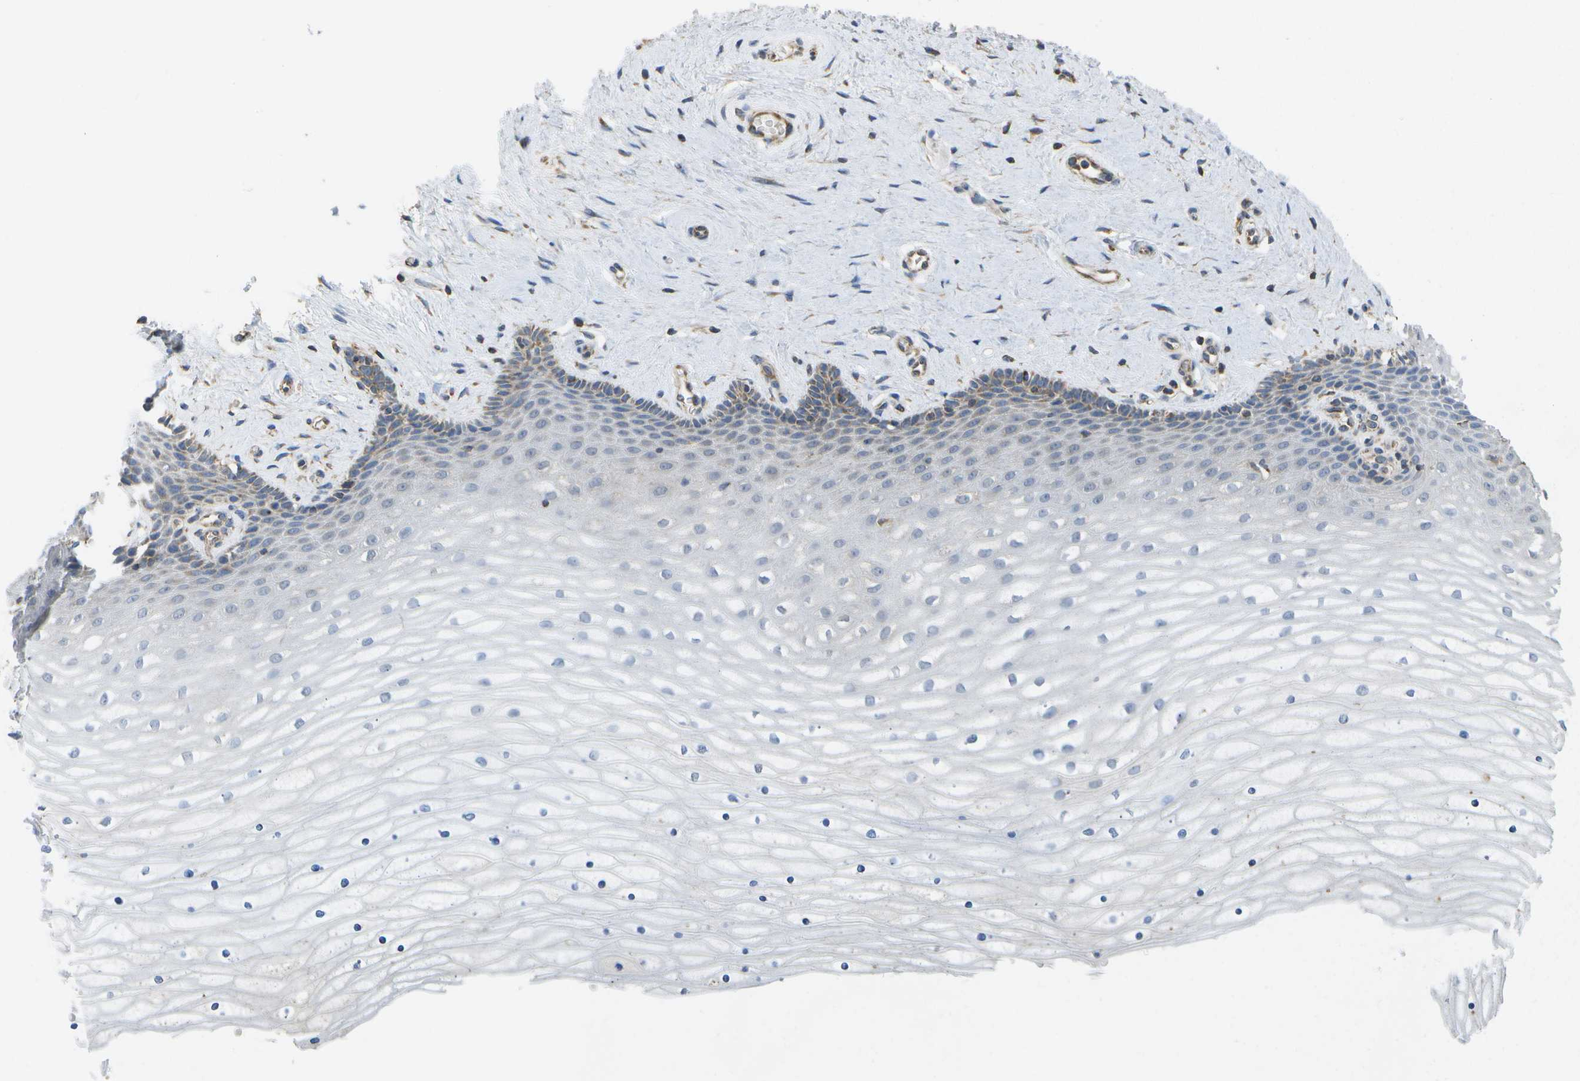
{"staining": {"intensity": "moderate", "quantity": ">75%", "location": "cytoplasmic/membranous"}, "tissue": "cervix", "cell_type": "Glandular cells", "image_type": "normal", "snomed": [{"axis": "morphology", "description": "Normal tissue, NOS"}, {"axis": "topography", "description": "Cervix"}], "caption": "Cervix stained with immunohistochemistry (IHC) reveals moderate cytoplasmic/membranous staining in about >75% of glandular cells.", "gene": "DPM3", "patient": {"sex": "female", "age": 39}}